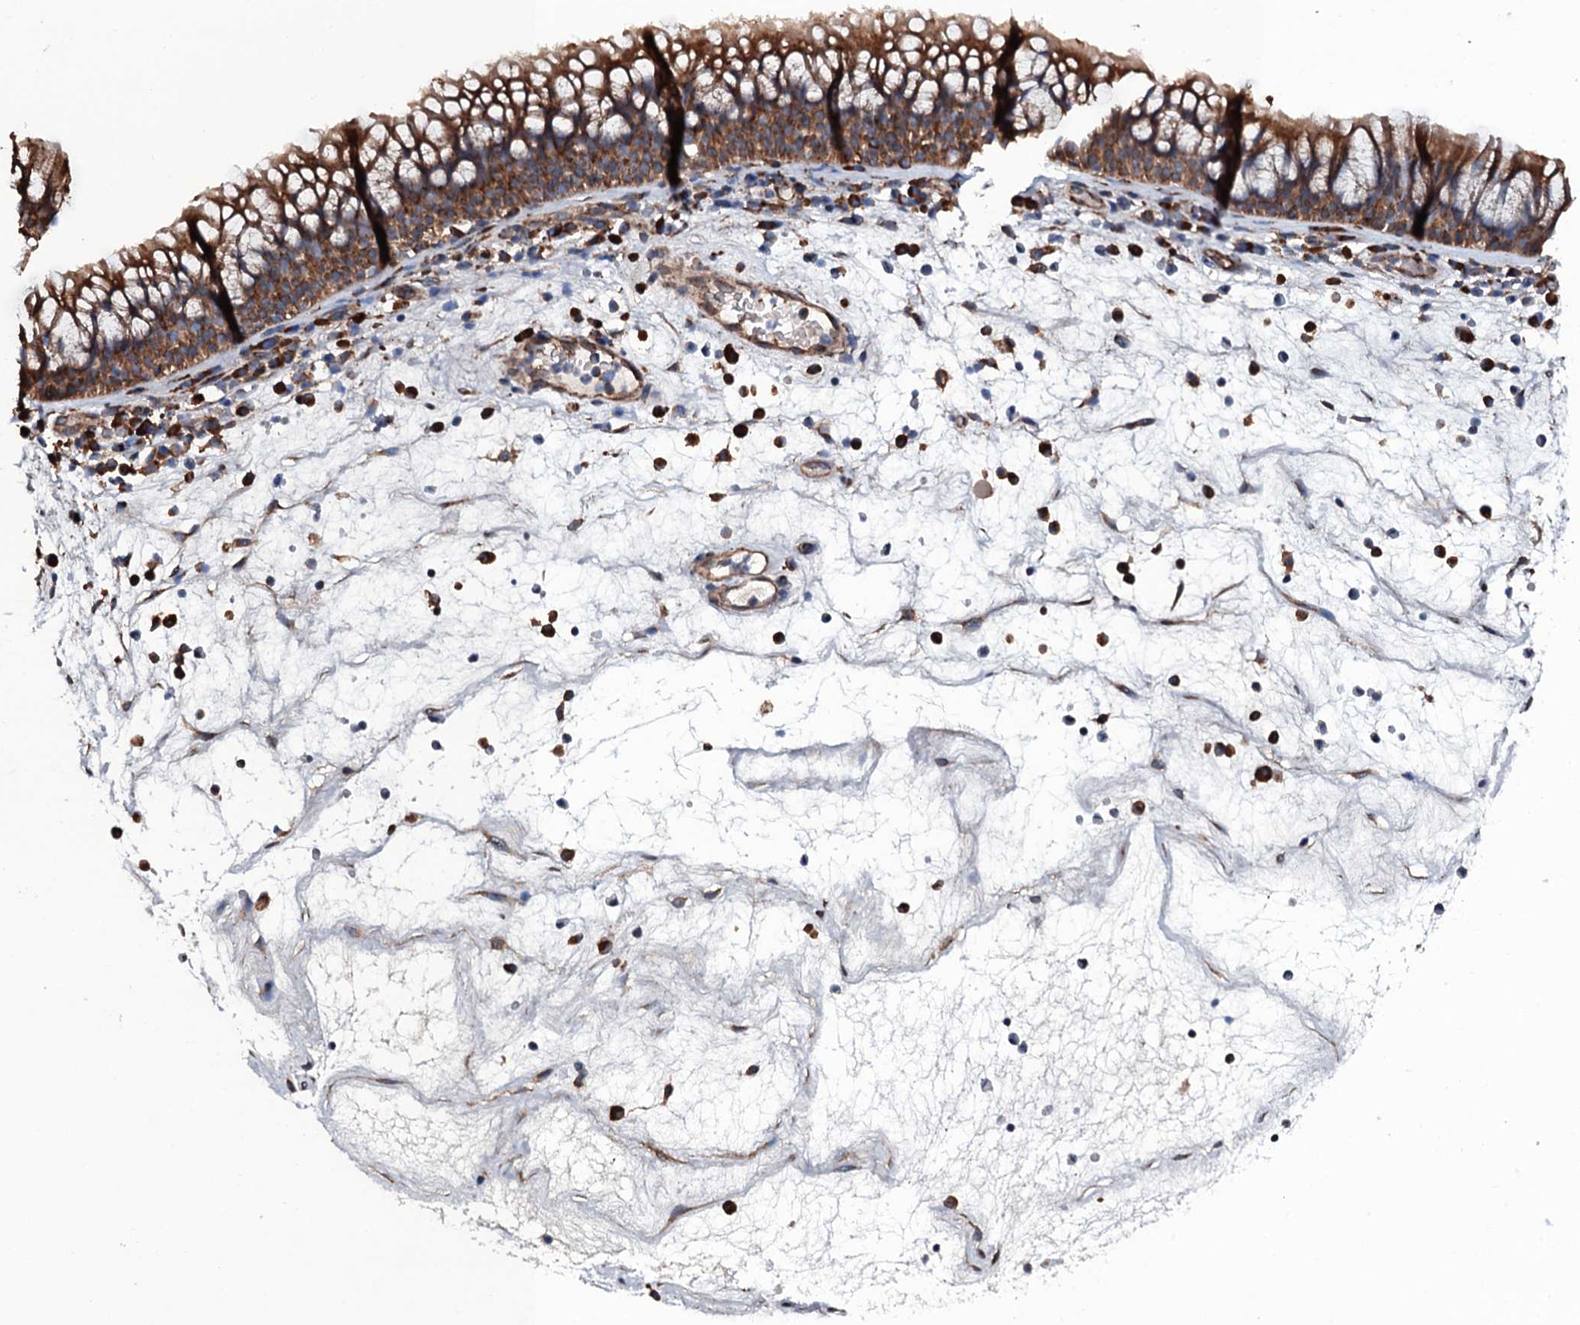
{"staining": {"intensity": "moderate", "quantity": ">75%", "location": "cytoplasmic/membranous"}, "tissue": "nasopharynx", "cell_type": "Respiratory epithelial cells", "image_type": "normal", "snomed": [{"axis": "morphology", "description": "Normal tissue, NOS"}, {"axis": "morphology", "description": "Inflammation, NOS"}, {"axis": "morphology", "description": "Malignant melanoma, Metastatic site"}, {"axis": "topography", "description": "Nasopharynx"}], "caption": "Benign nasopharynx demonstrates moderate cytoplasmic/membranous positivity in about >75% of respiratory epithelial cells.", "gene": "RAB12", "patient": {"sex": "male", "age": 70}}